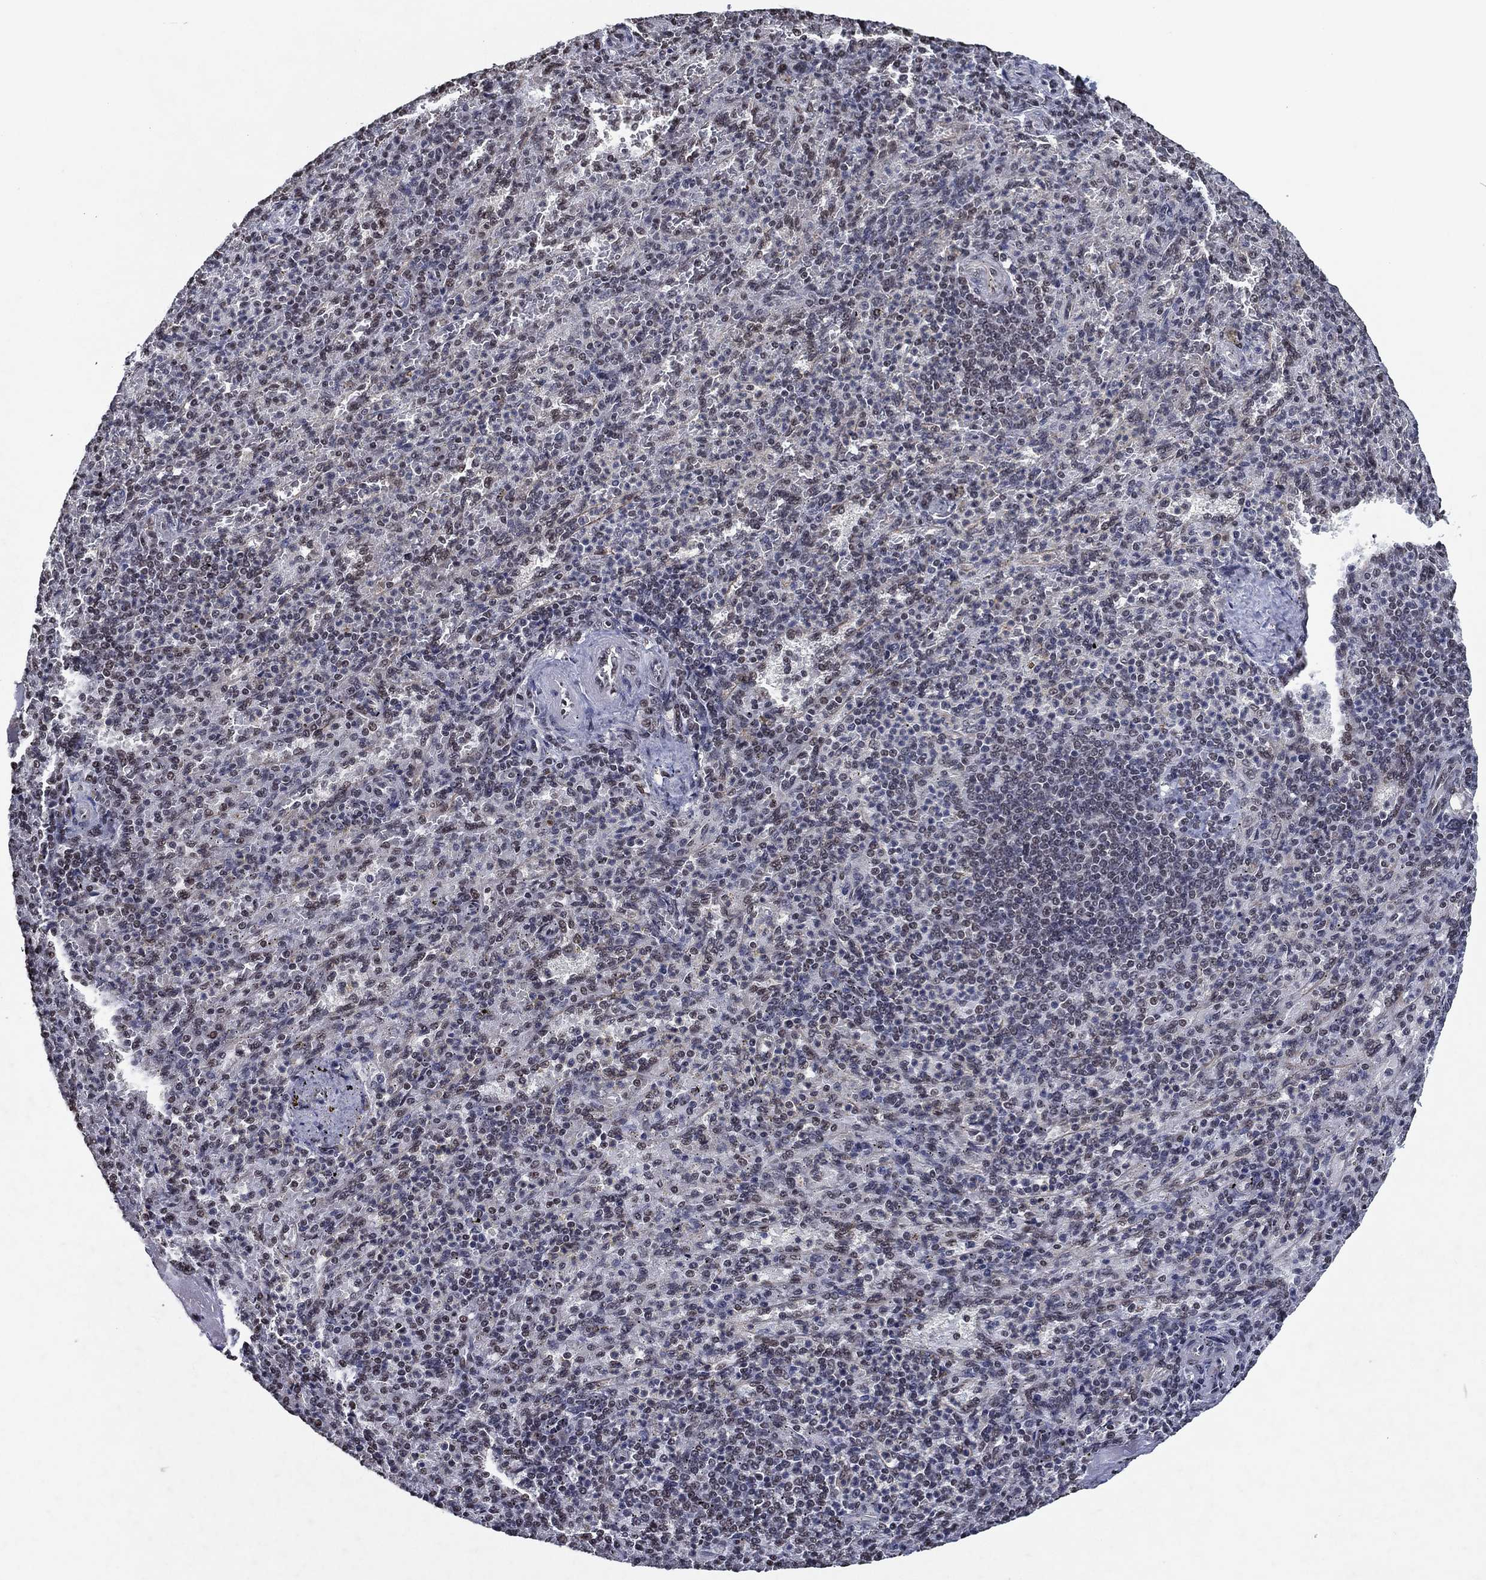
{"staining": {"intensity": "moderate", "quantity": "25%-75%", "location": "nuclear"}, "tissue": "spleen", "cell_type": "Cells in red pulp", "image_type": "normal", "snomed": [{"axis": "morphology", "description": "Normal tissue, NOS"}, {"axis": "topography", "description": "Spleen"}], "caption": "A brown stain highlights moderate nuclear expression of a protein in cells in red pulp of benign human spleen. The staining was performed using DAB, with brown indicating positive protein expression. Nuclei are stained blue with hematoxylin.", "gene": "ZBTB42", "patient": {"sex": "female", "age": 74}}